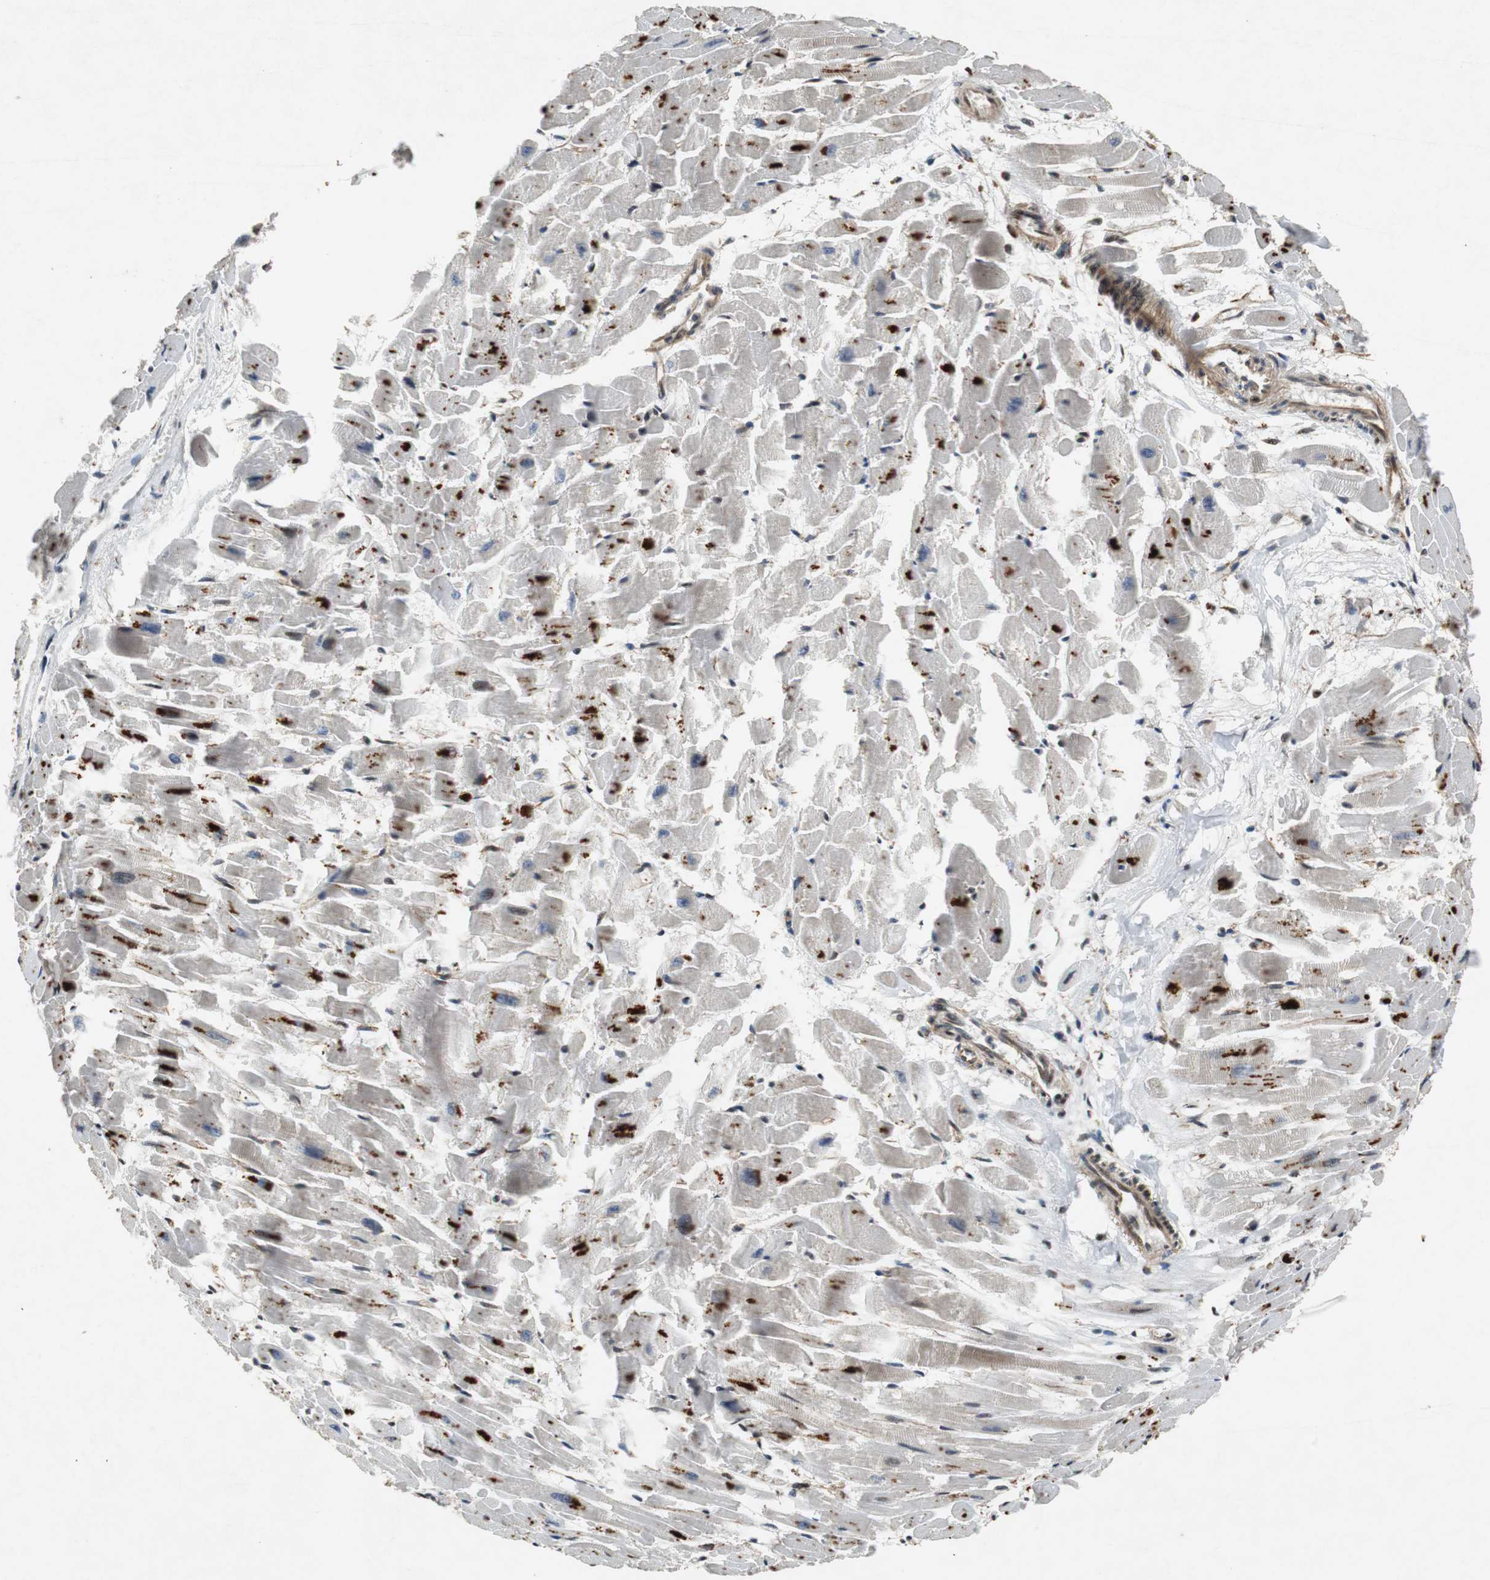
{"staining": {"intensity": "strong", "quantity": "25%-75%", "location": "cytoplasmic/membranous"}, "tissue": "heart muscle", "cell_type": "Cardiomyocytes", "image_type": "normal", "snomed": [{"axis": "morphology", "description": "Normal tissue, NOS"}, {"axis": "topography", "description": "Heart"}], "caption": "Protein staining of benign heart muscle demonstrates strong cytoplasmic/membranous positivity in approximately 25%-75% of cardiomyocytes.", "gene": "TUBA4A", "patient": {"sex": "female", "age": 19}}